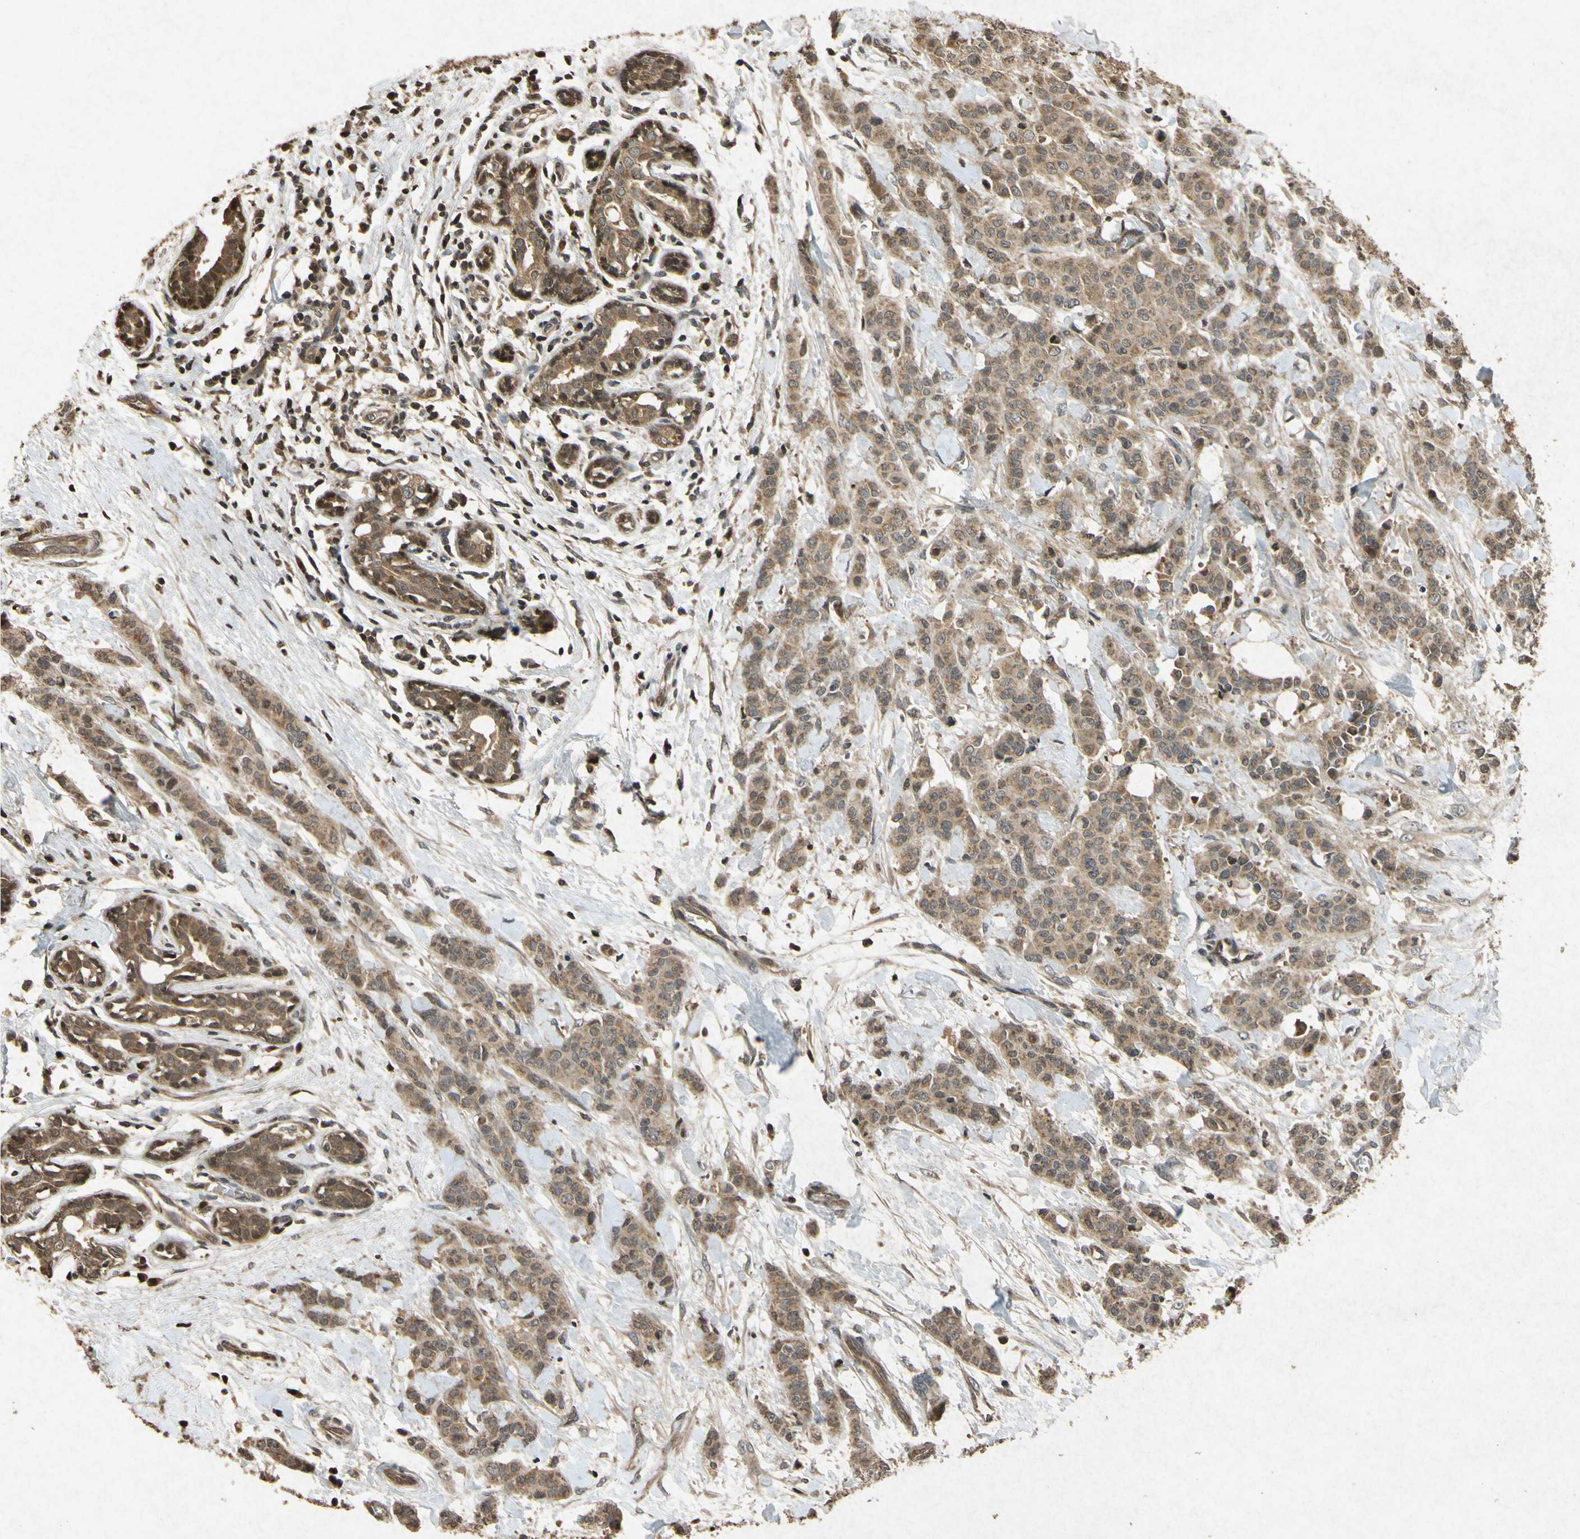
{"staining": {"intensity": "moderate", "quantity": ">75%", "location": "cytoplasmic/membranous"}, "tissue": "breast cancer", "cell_type": "Tumor cells", "image_type": "cancer", "snomed": [{"axis": "morphology", "description": "Normal tissue, NOS"}, {"axis": "morphology", "description": "Duct carcinoma"}, {"axis": "topography", "description": "Breast"}], "caption": "Immunohistochemistry image of neoplastic tissue: human breast cancer (intraductal carcinoma) stained using immunohistochemistry (IHC) exhibits medium levels of moderate protein expression localized specifically in the cytoplasmic/membranous of tumor cells, appearing as a cytoplasmic/membranous brown color.", "gene": "ATP6V1H", "patient": {"sex": "female", "age": 40}}